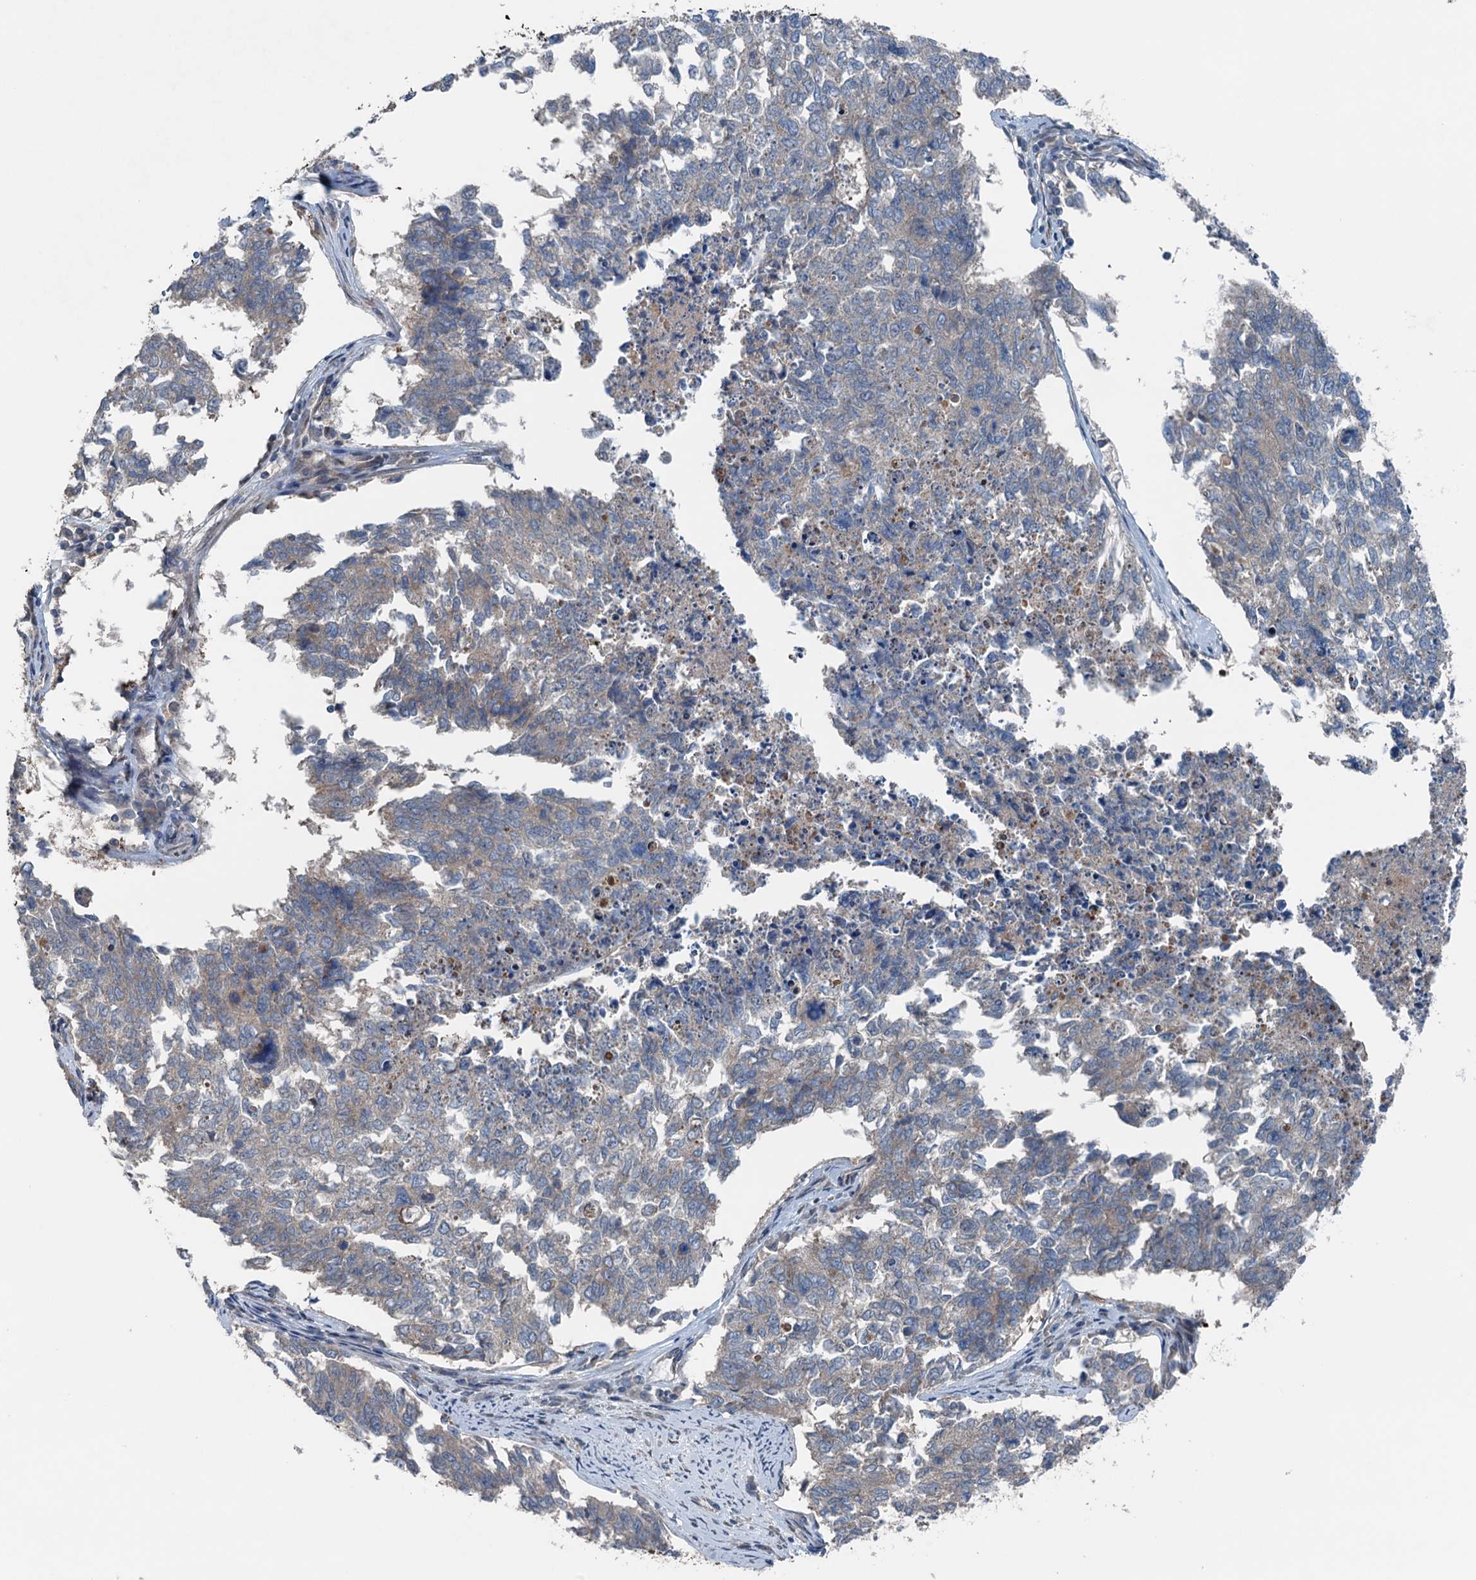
{"staining": {"intensity": "weak", "quantity": "<25%", "location": "cytoplasmic/membranous"}, "tissue": "cervical cancer", "cell_type": "Tumor cells", "image_type": "cancer", "snomed": [{"axis": "morphology", "description": "Squamous cell carcinoma, NOS"}, {"axis": "topography", "description": "Cervix"}], "caption": "An IHC photomicrograph of cervical cancer is shown. There is no staining in tumor cells of cervical cancer. (DAB immunohistochemistry with hematoxylin counter stain).", "gene": "TRAPPC8", "patient": {"sex": "female", "age": 63}}